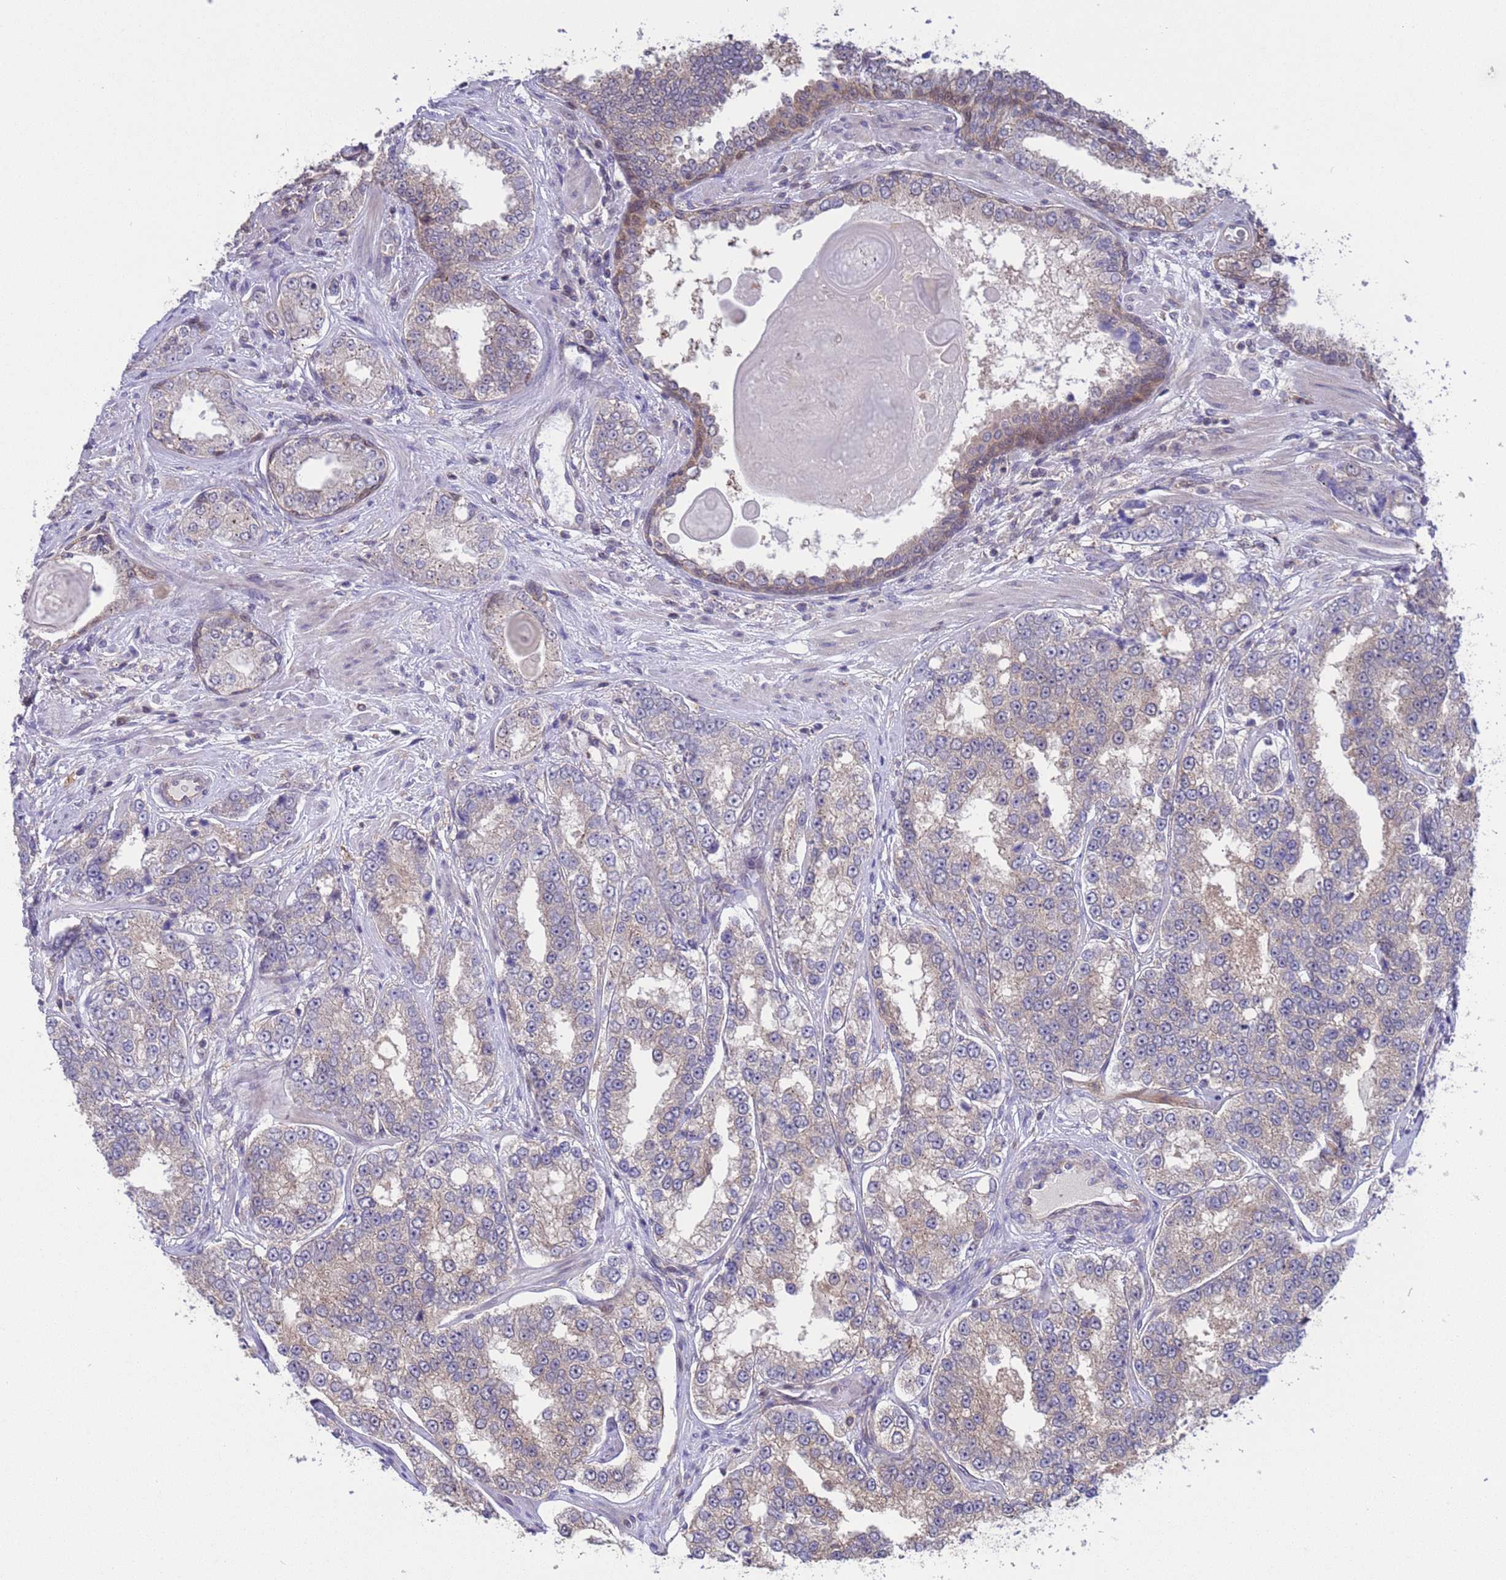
{"staining": {"intensity": "weak", "quantity": "25%-75%", "location": "cytoplasmic/membranous"}, "tissue": "prostate cancer", "cell_type": "Tumor cells", "image_type": "cancer", "snomed": [{"axis": "morphology", "description": "Normal tissue, NOS"}, {"axis": "morphology", "description": "Adenocarcinoma, High grade"}, {"axis": "topography", "description": "Prostate"}], "caption": "An image showing weak cytoplasmic/membranous expression in approximately 25%-75% of tumor cells in prostate high-grade adenocarcinoma, as visualized by brown immunohistochemical staining.", "gene": "GJA10", "patient": {"sex": "male", "age": 83}}